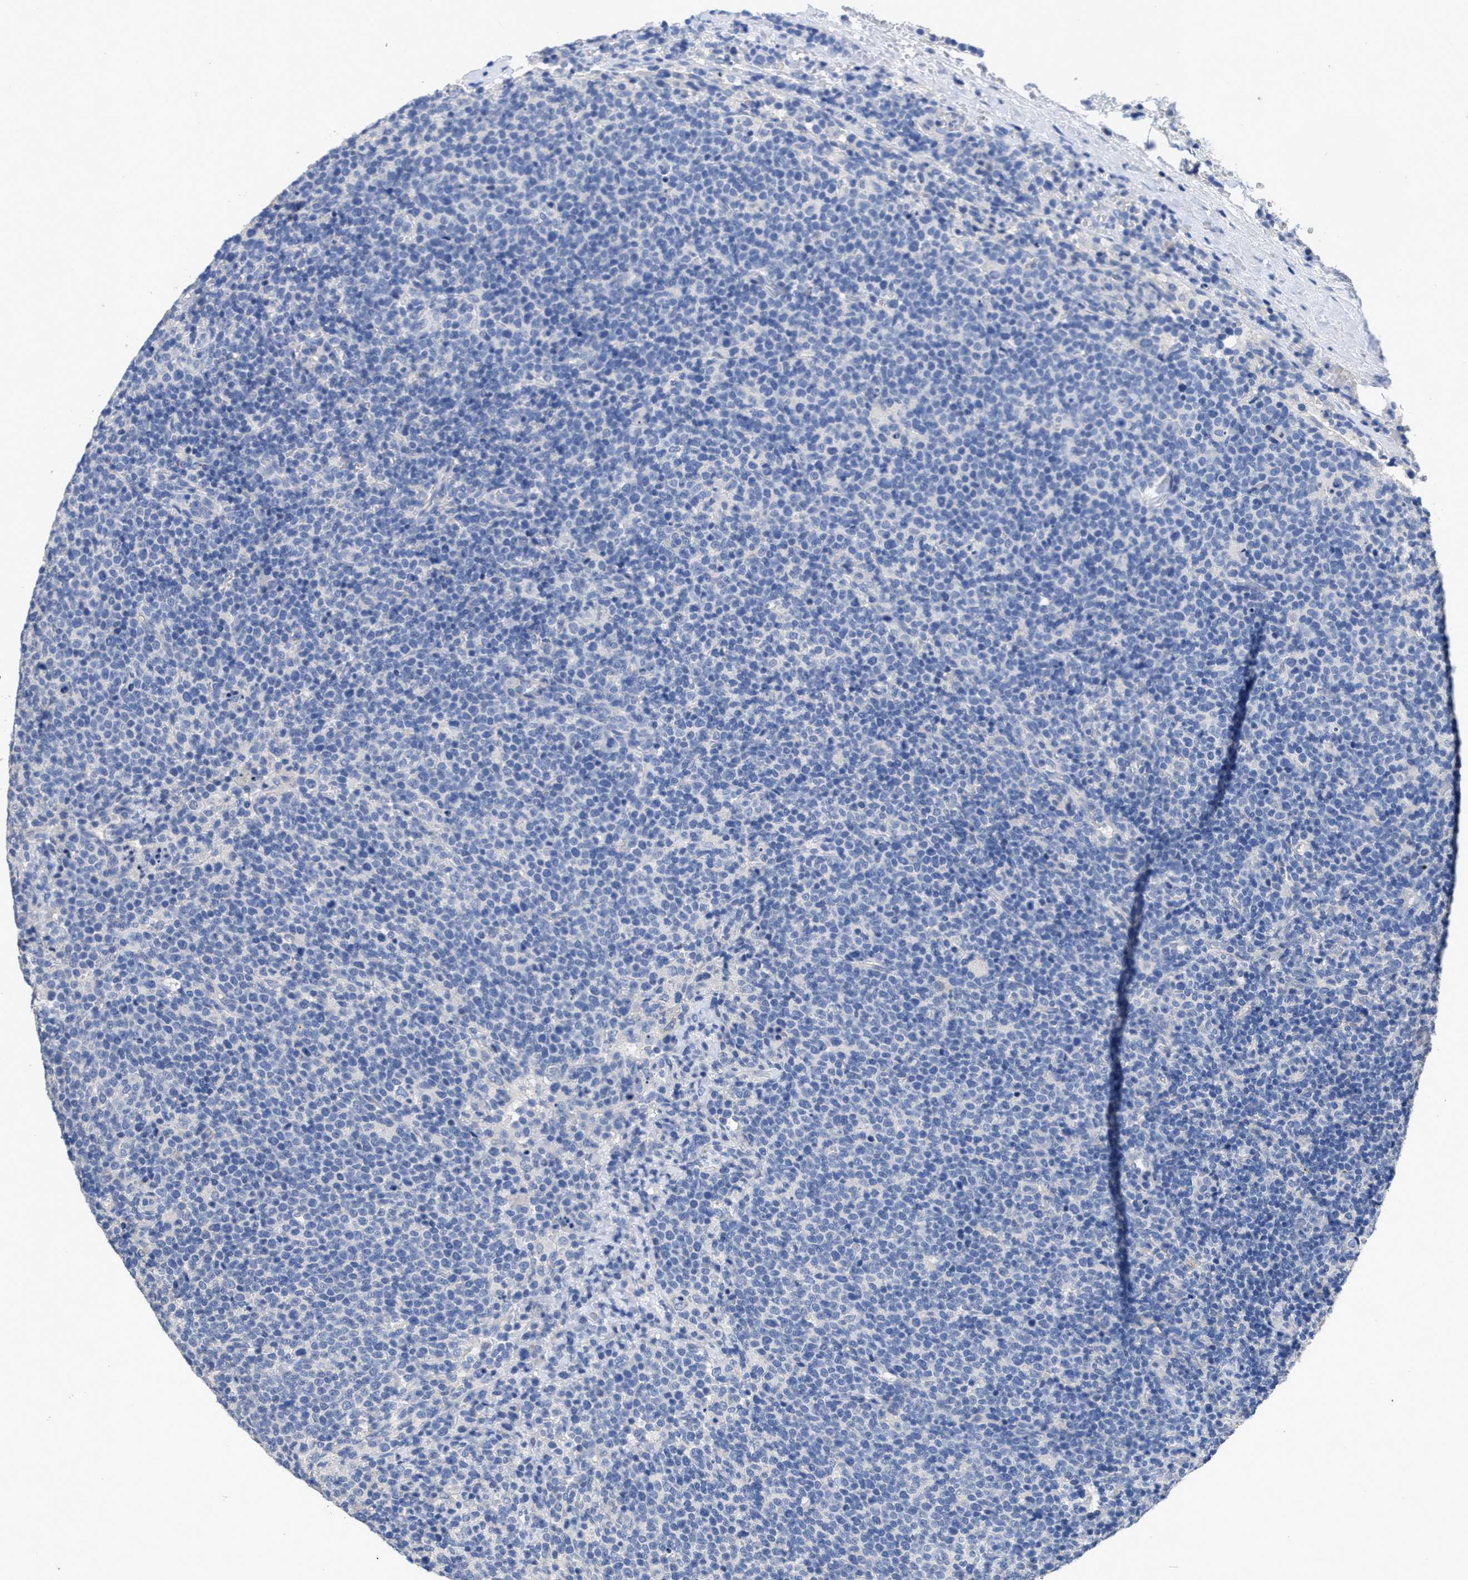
{"staining": {"intensity": "negative", "quantity": "none", "location": "none"}, "tissue": "lymphoma", "cell_type": "Tumor cells", "image_type": "cancer", "snomed": [{"axis": "morphology", "description": "Malignant lymphoma, non-Hodgkin's type, High grade"}, {"axis": "topography", "description": "Lymph node"}], "caption": "High magnification brightfield microscopy of lymphoma stained with DAB (brown) and counterstained with hematoxylin (blue): tumor cells show no significant expression. (DAB (3,3'-diaminobenzidine) immunohistochemistry with hematoxylin counter stain).", "gene": "CA9", "patient": {"sex": "male", "age": 61}}